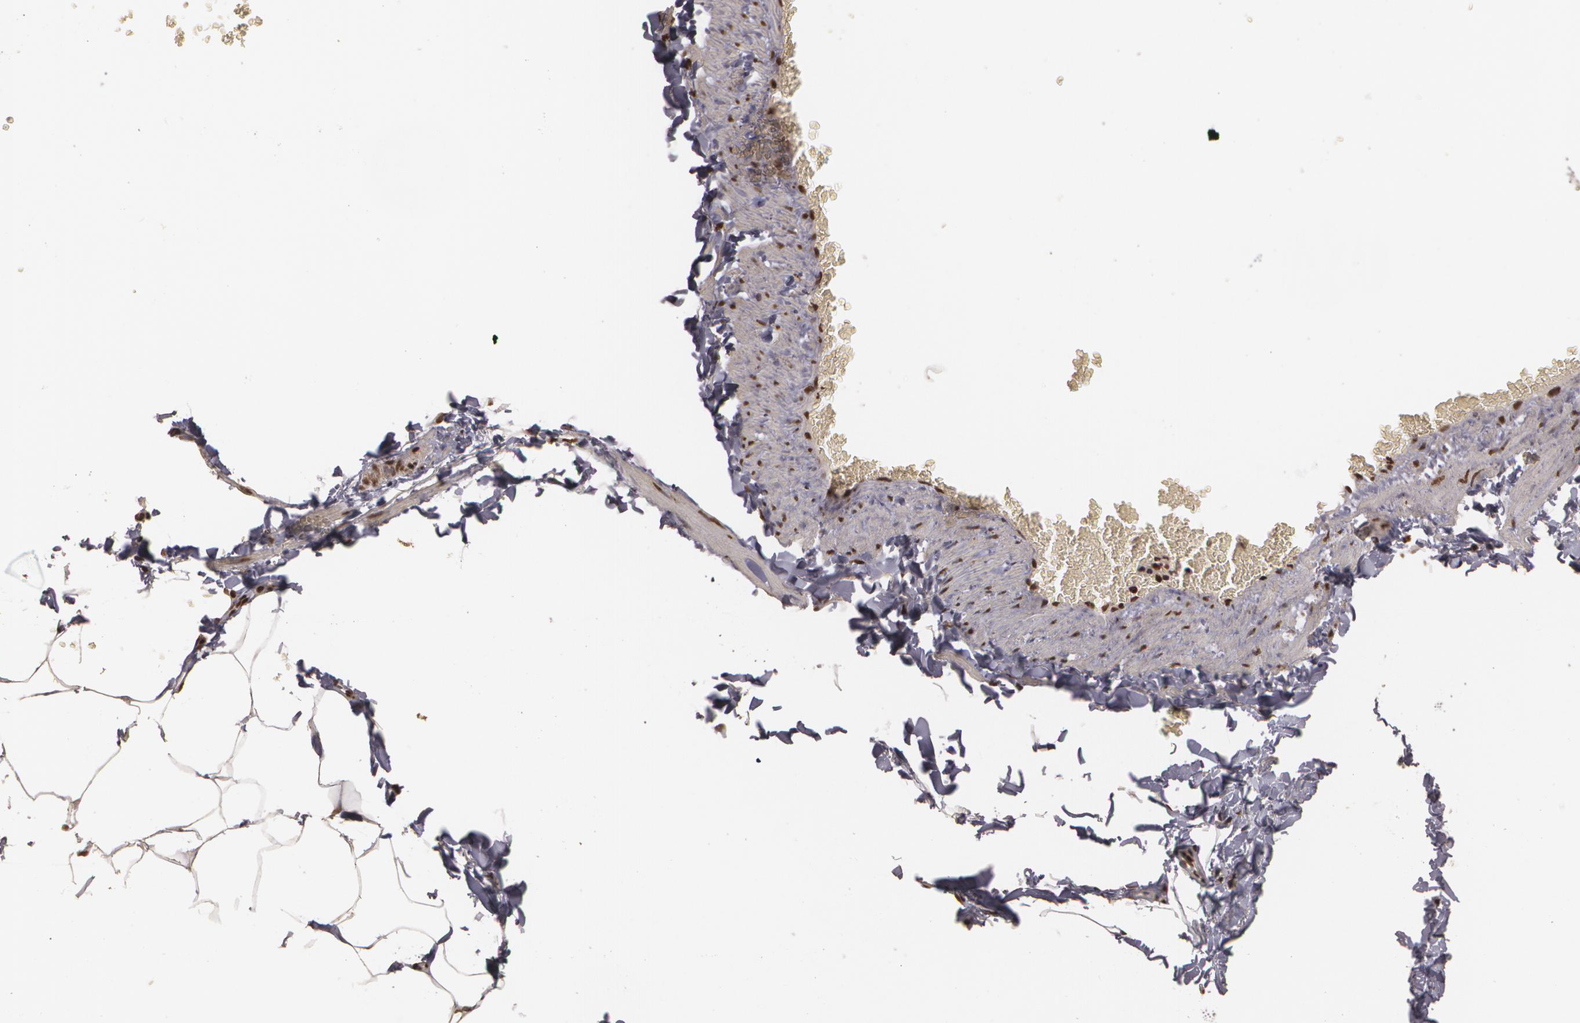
{"staining": {"intensity": "strong", "quantity": ">75%", "location": "nuclear"}, "tissue": "adipose tissue", "cell_type": "Adipocytes", "image_type": "normal", "snomed": [{"axis": "morphology", "description": "Normal tissue, NOS"}, {"axis": "topography", "description": "Vascular tissue"}], "caption": "Strong nuclear protein expression is identified in about >75% of adipocytes in adipose tissue.", "gene": "RCOR1", "patient": {"sex": "male", "age": 41}}